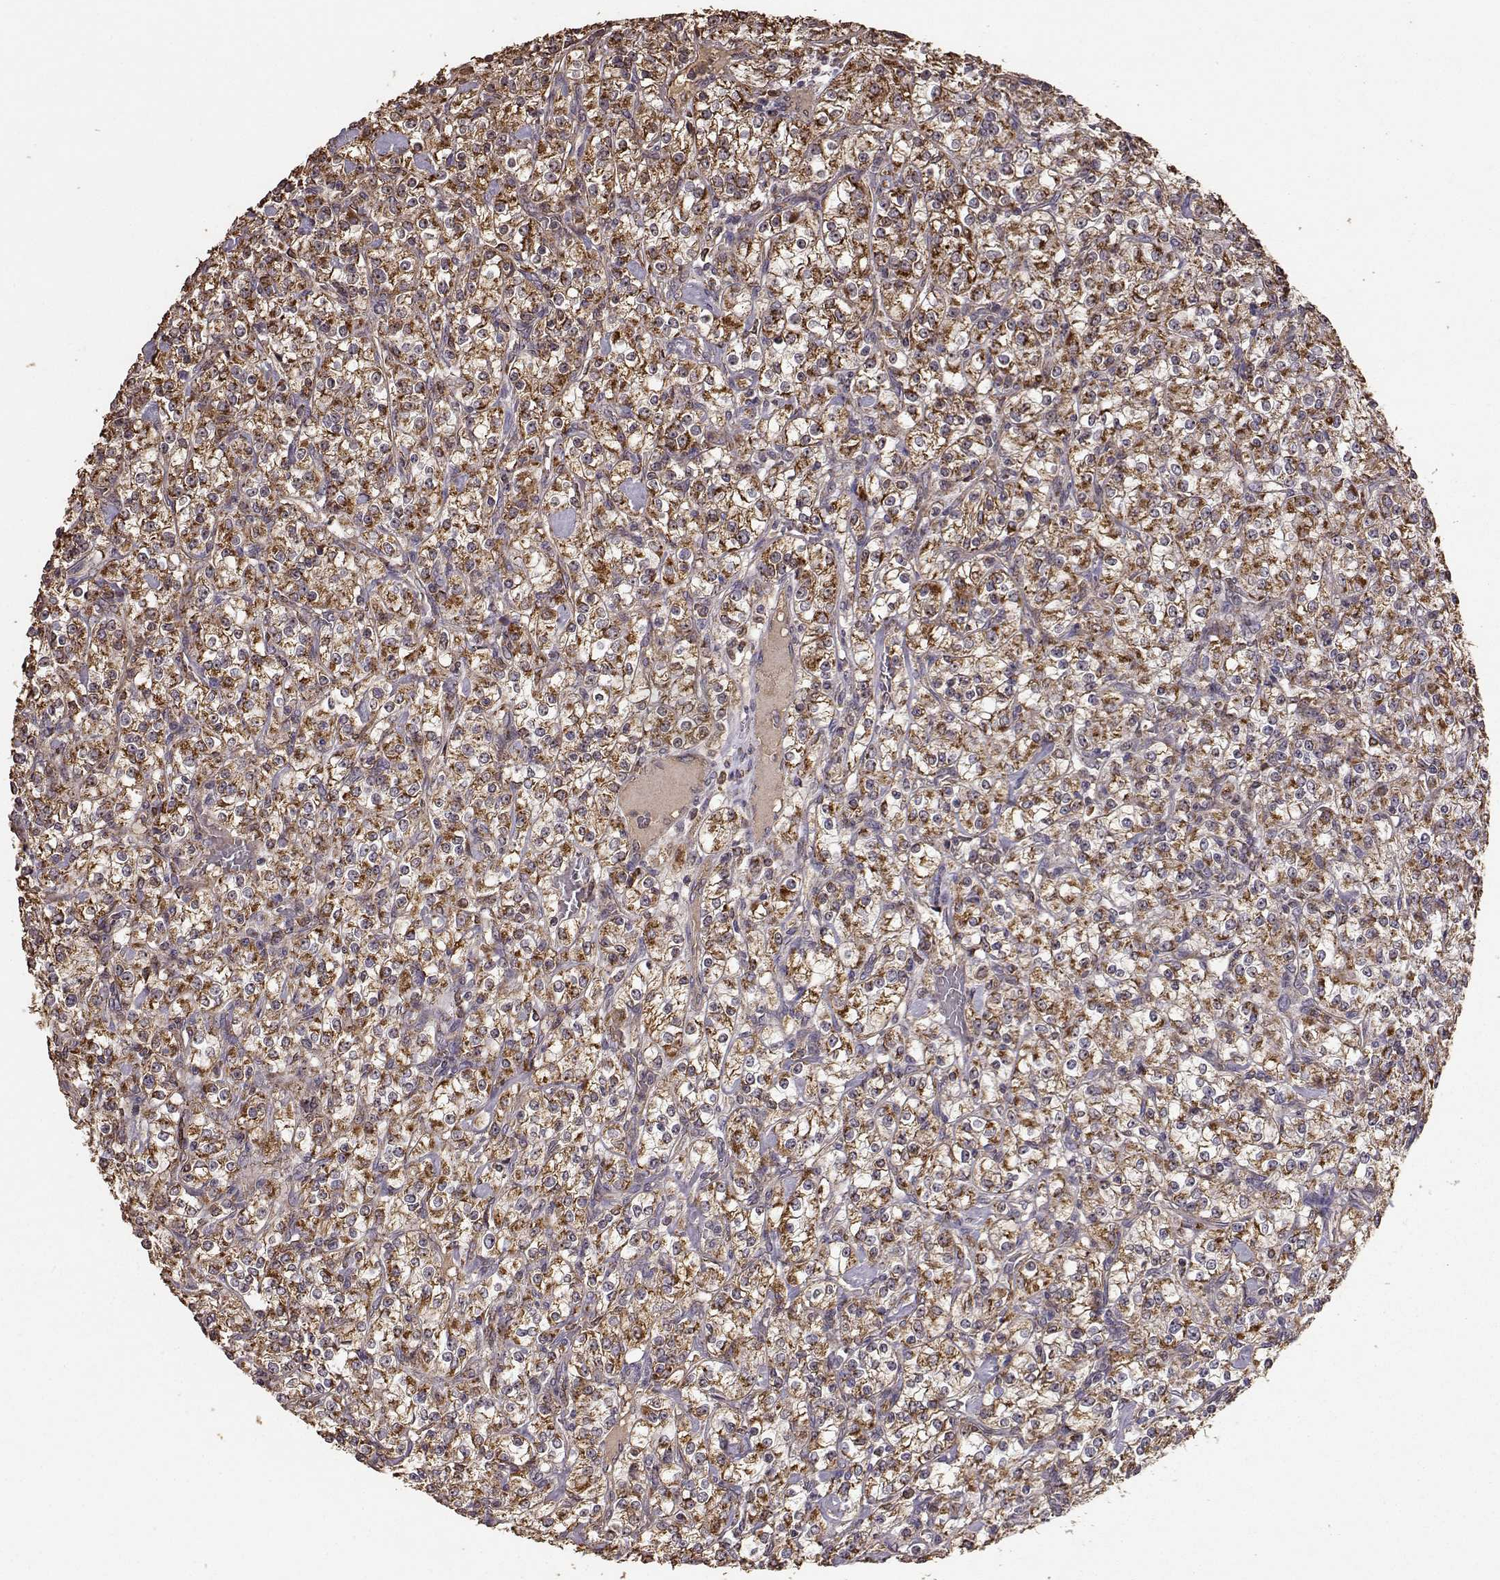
{"staining": {"intensity": "strong", "quantity": ">75%", "location": "cytoplasmic/membranous"}, "tissue": "renal cancer", "cell_type": "Tumor cells", "image_type": "cancer", "snomed": [{"axis": "morphology", "description": "Adenocarcinoma, NOS"}, {"axis": "topography", "description": "Kidney"}], "caption": "Human renal cancer (adenocarcinoma) stained with a protein marker shows strong staining in tumor cells.", "gene": "PTGES2", "patient": {"sex": "male", "age": 77}}